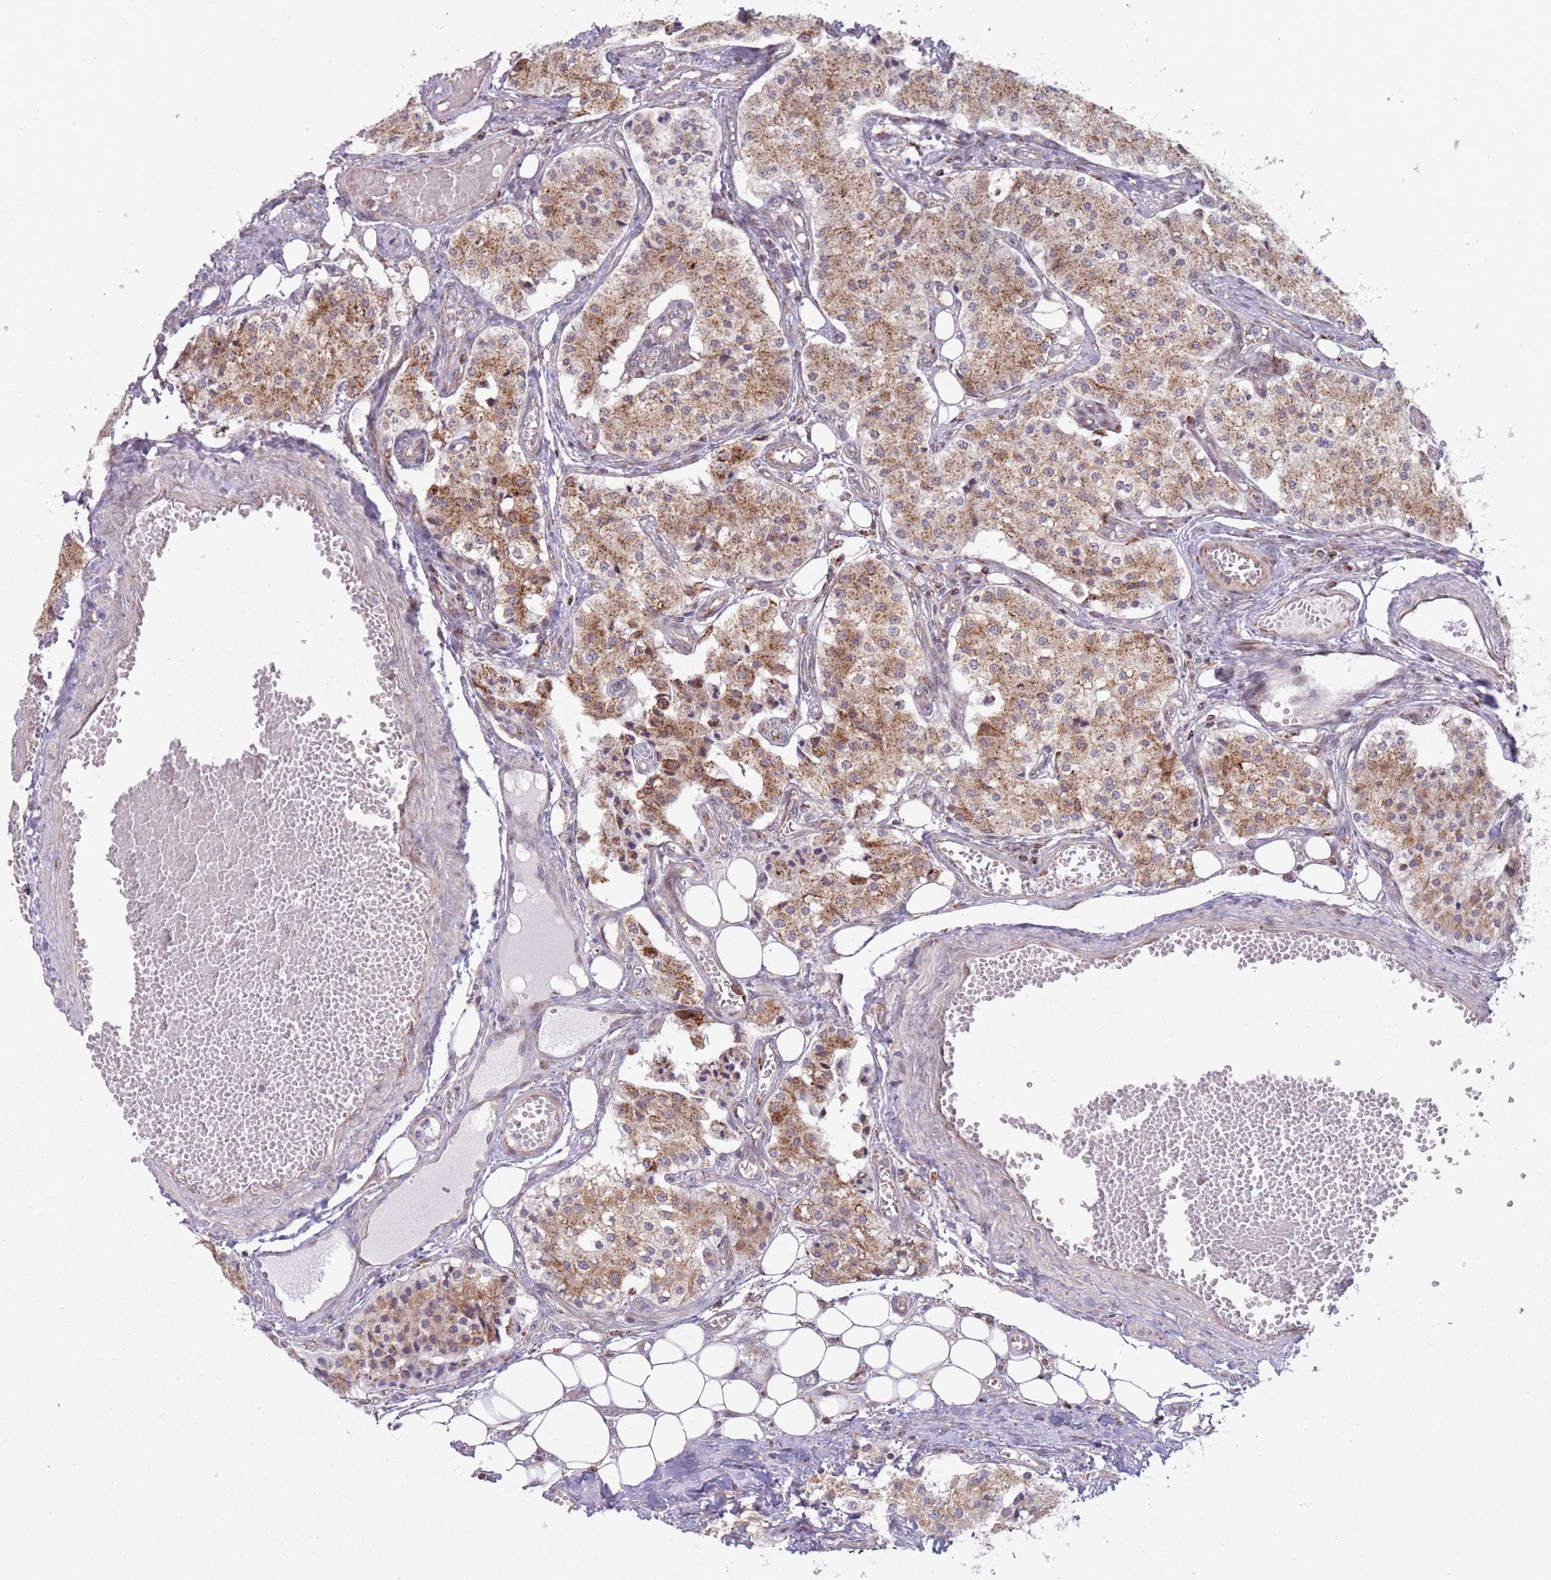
{"staining": {"intensity": "moderate", "quantity": ">75%", "location": "cytoplasmic/membranous"}, "tissue": "carcinoid", "cell_type": "Tumor cells", "image_type": "cancer", "snomed": [{"axis": "morphology", "description": "Carcinoid, malignant, NOS"}, {"axis": "topography", "description": "Colon"}], "caption": "The photomicrograph displays a brown stain indicating the presence of a protein in the cytoplasmic/membranous of tumor cells in carcinoid.", "gene": "DPYSL4", "patient": {"sex": "female", "age": 52}}